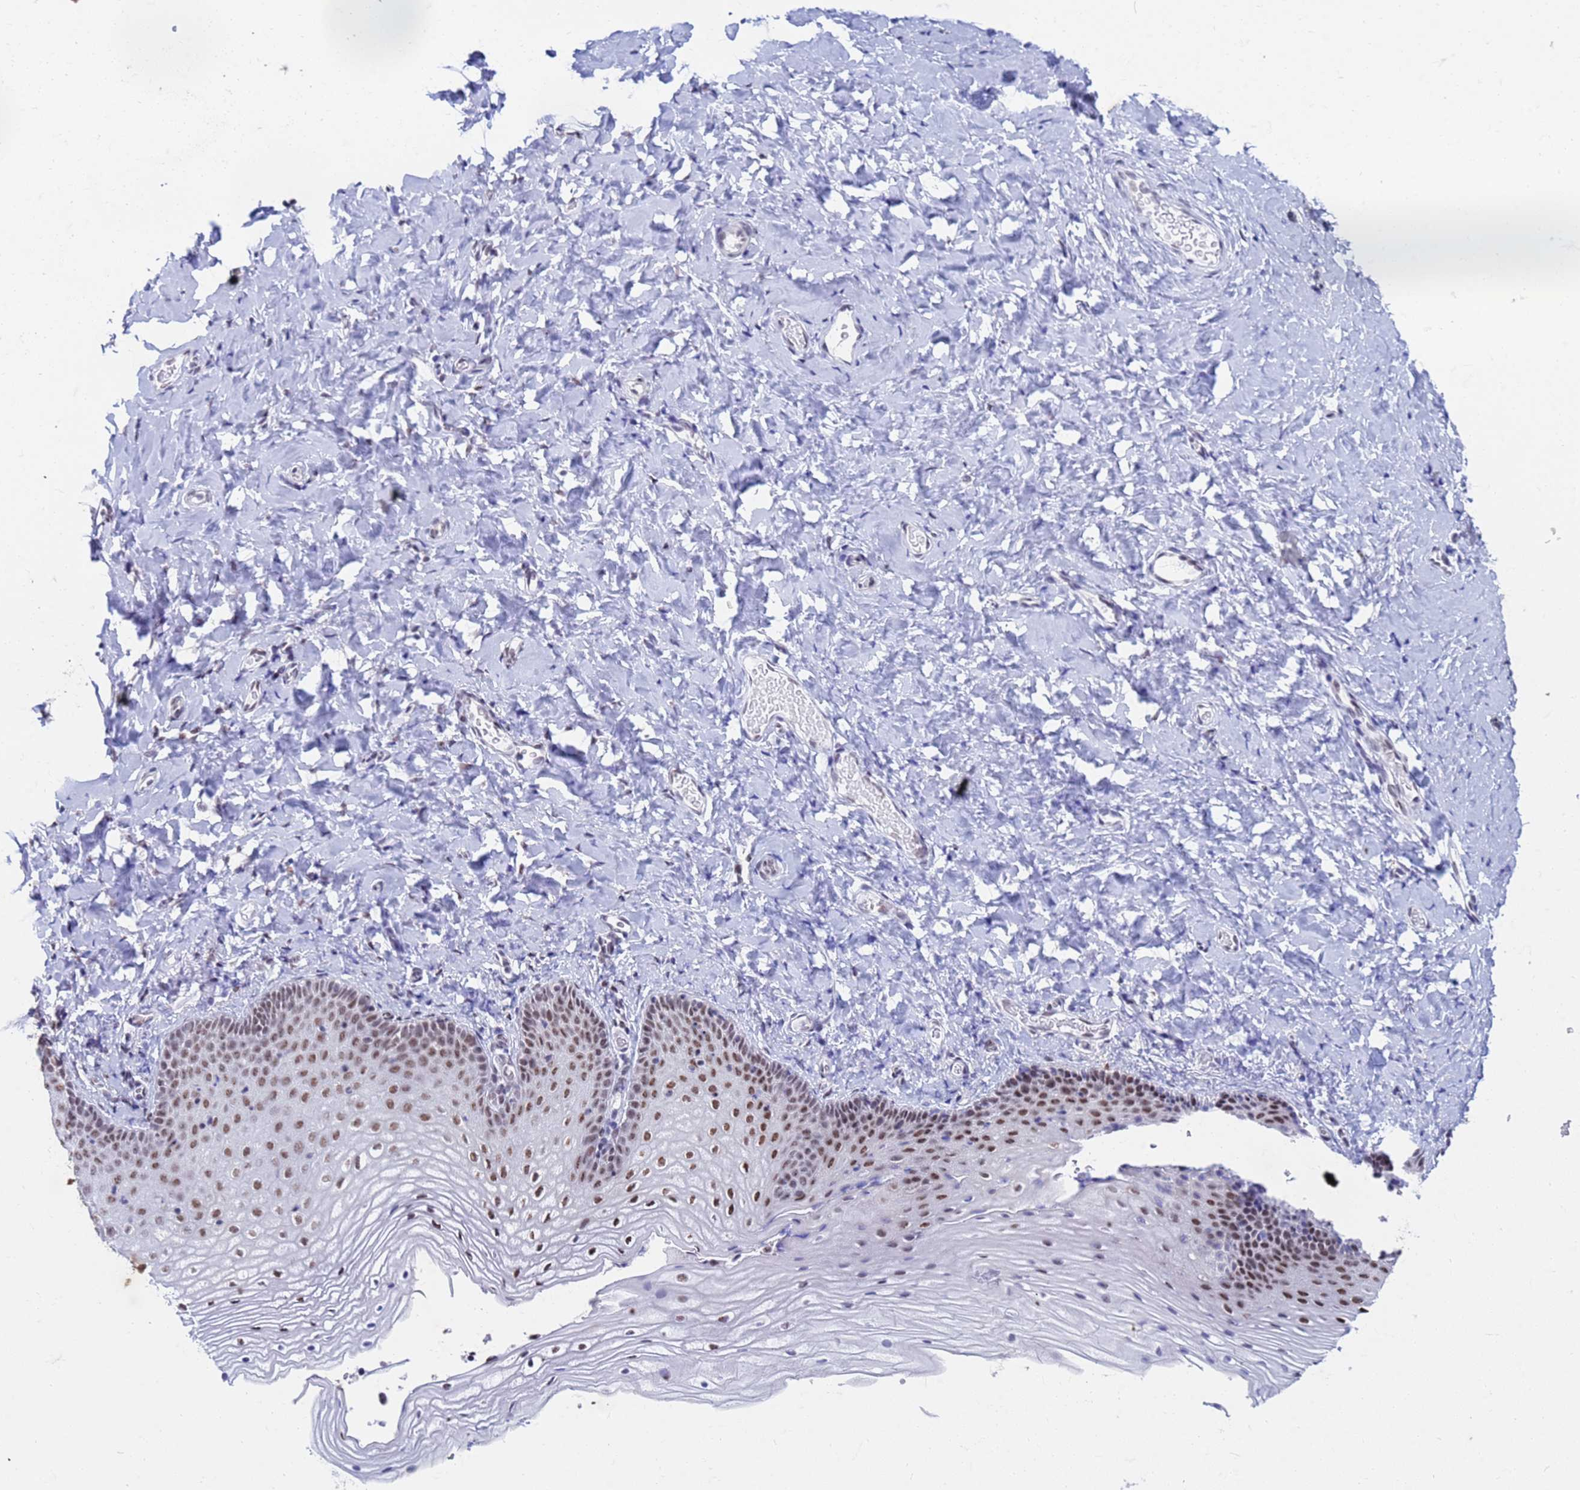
{"staining": {"intensity": "moderate", "quantity": ">75%", "location": "nuclear"}, "tissue": "vagina", "cell_type": "Squamous epithelial cells", "image_type": "normal", "snomed": [{"axis": "morphology", "description": "Normal tissue, NOS"}, {"axis": "topography", "description": "Vagina"}], "caption": "Squamous epithelial cells exhibit medium levels of moderate nuclear positivity in approximately >75% of cells in benign human vagina.", "gene": "FAM170B", "patient": {"sex": "female", "age": 60}}